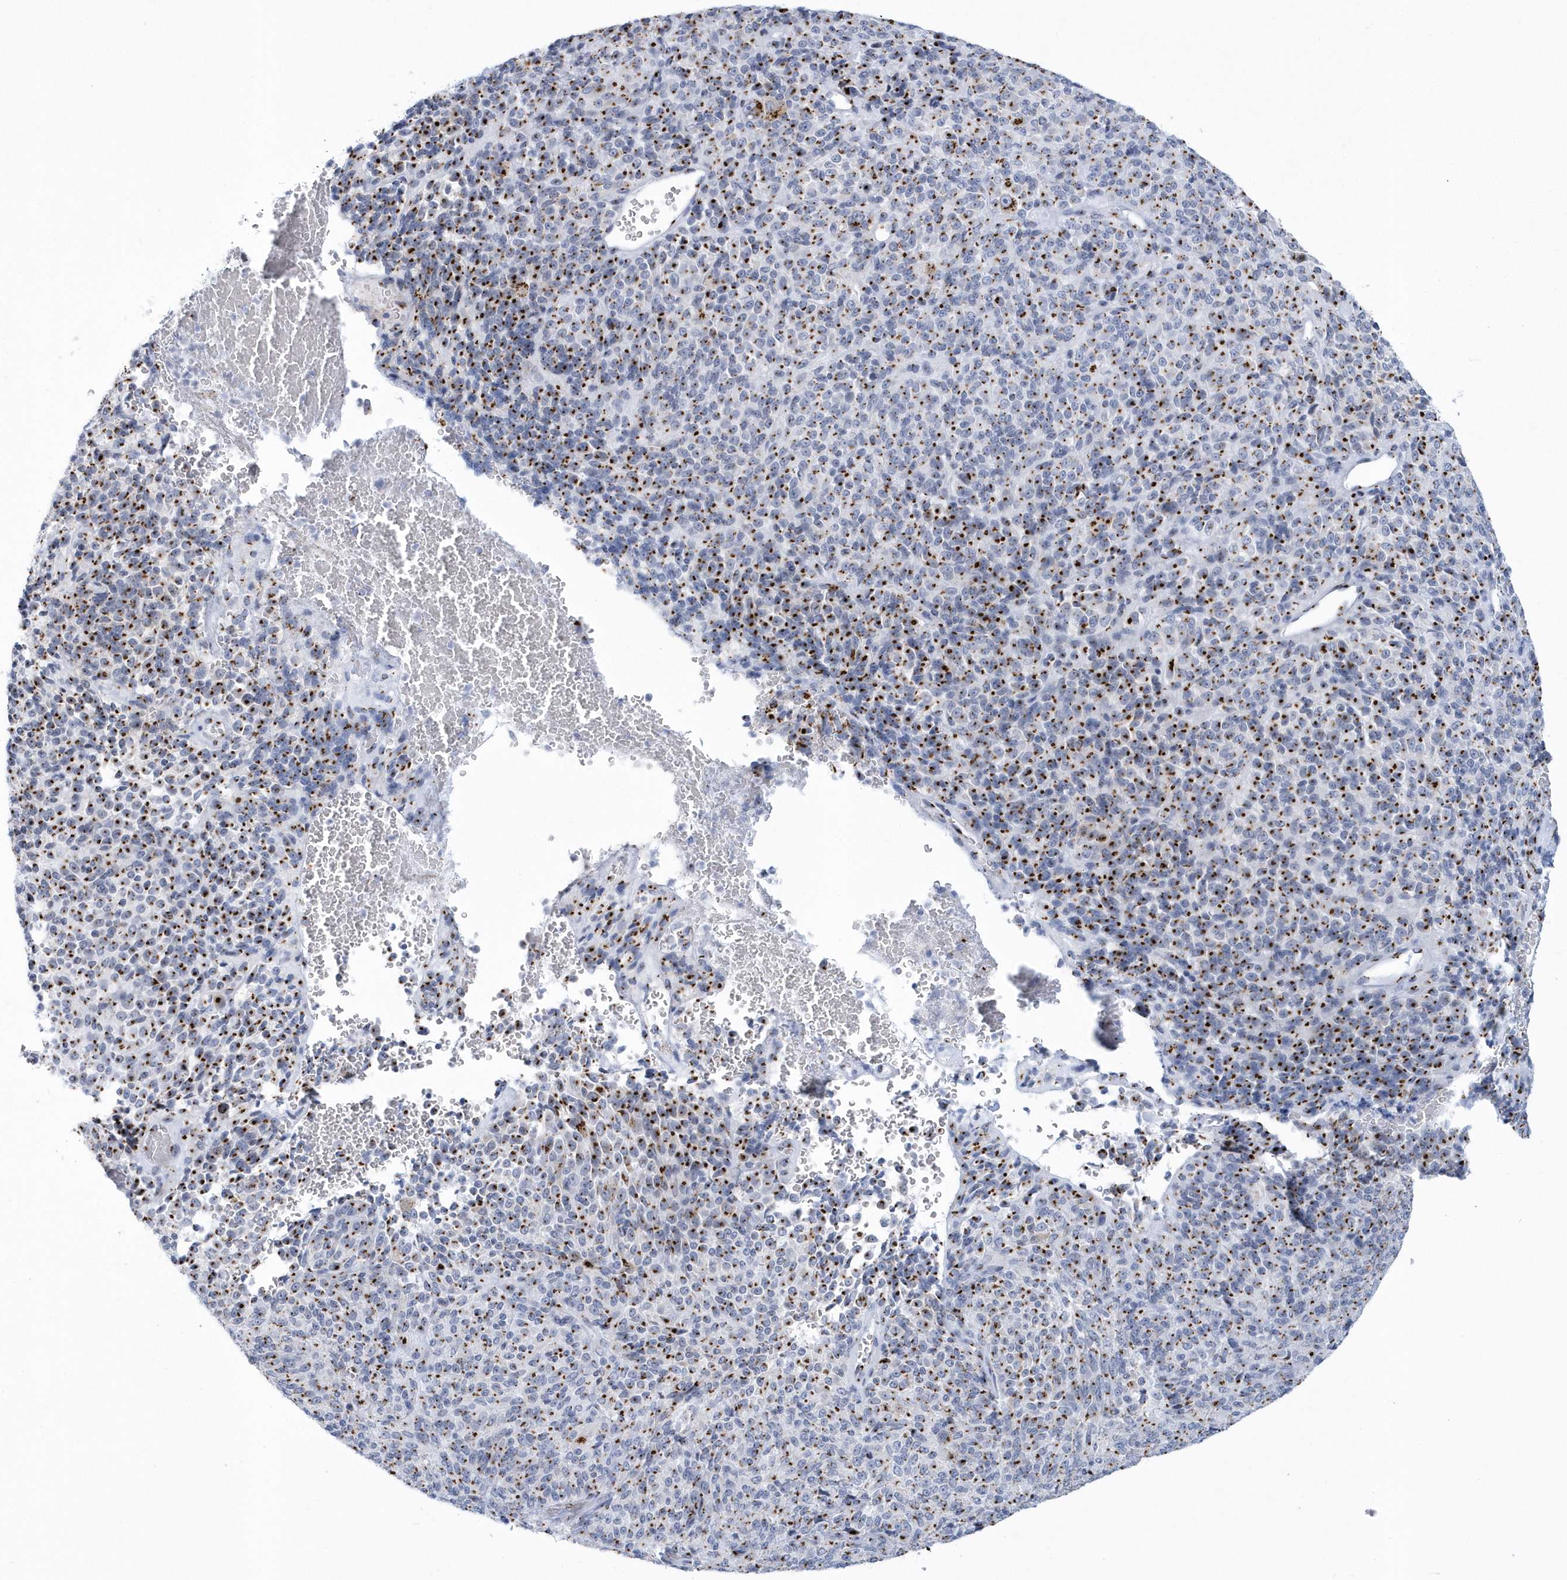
{"staining": {"intensity": "moderate", "quantity": ">75%", "location": "cytoplasmic/membranous"}, "tissue": "melanoma", "cell_type": "Tumor cells", "image_type": "cancer", "snomed": [{"axis": "morphology", "description": "Malignant melanoma, Metastatic site"}, {"axis": "topography", "description": "Brain"}], "caption": "Malignant melanoma (metastatic site) tissue reveals moderate cytoplasmic/membranous positivity in approximately >75% of tumor cells, visualized by immunohistochemistry.", "gene": "SLX9", "patient": {"sex": "female", "age": 56}}